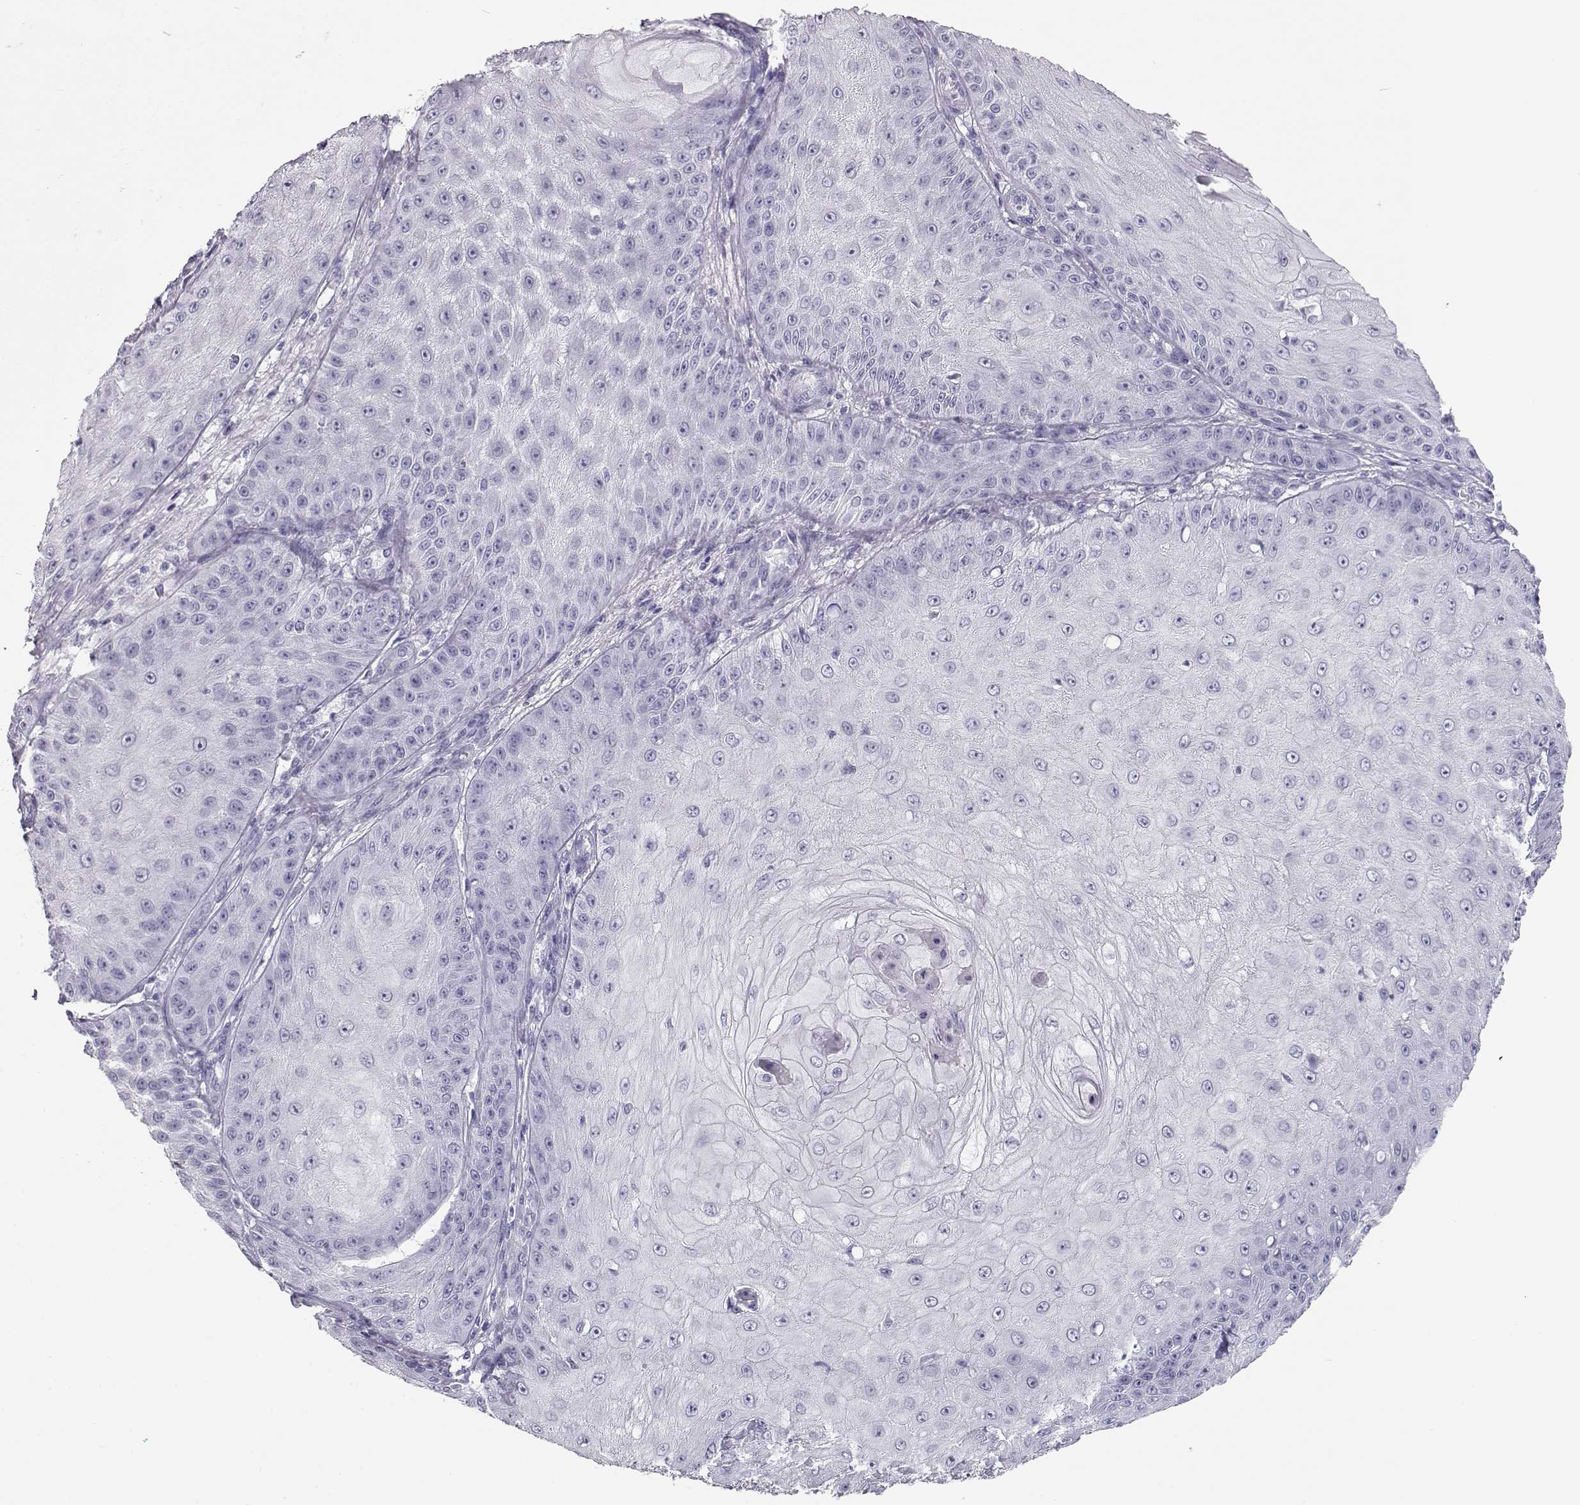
{"staining": {"intensity": "negative", "quantity": "none", "location": "none"}, "tissue": "skin cancer", "cell_type": "Tumor cells", "image_type": "cancer", "snomed": [{"axis": "morphology", "description": "Squamous cell carcinoma, NOS"}, {"axis": "topography", "description": "Skin"}], "caption": "Immunohistochemistry (IHC) of skin squamous cell carcinoma demonstrates no staining in tumor cells.", "gene": "TKTL1", "patient": {"sex": "male", "age": 70}}